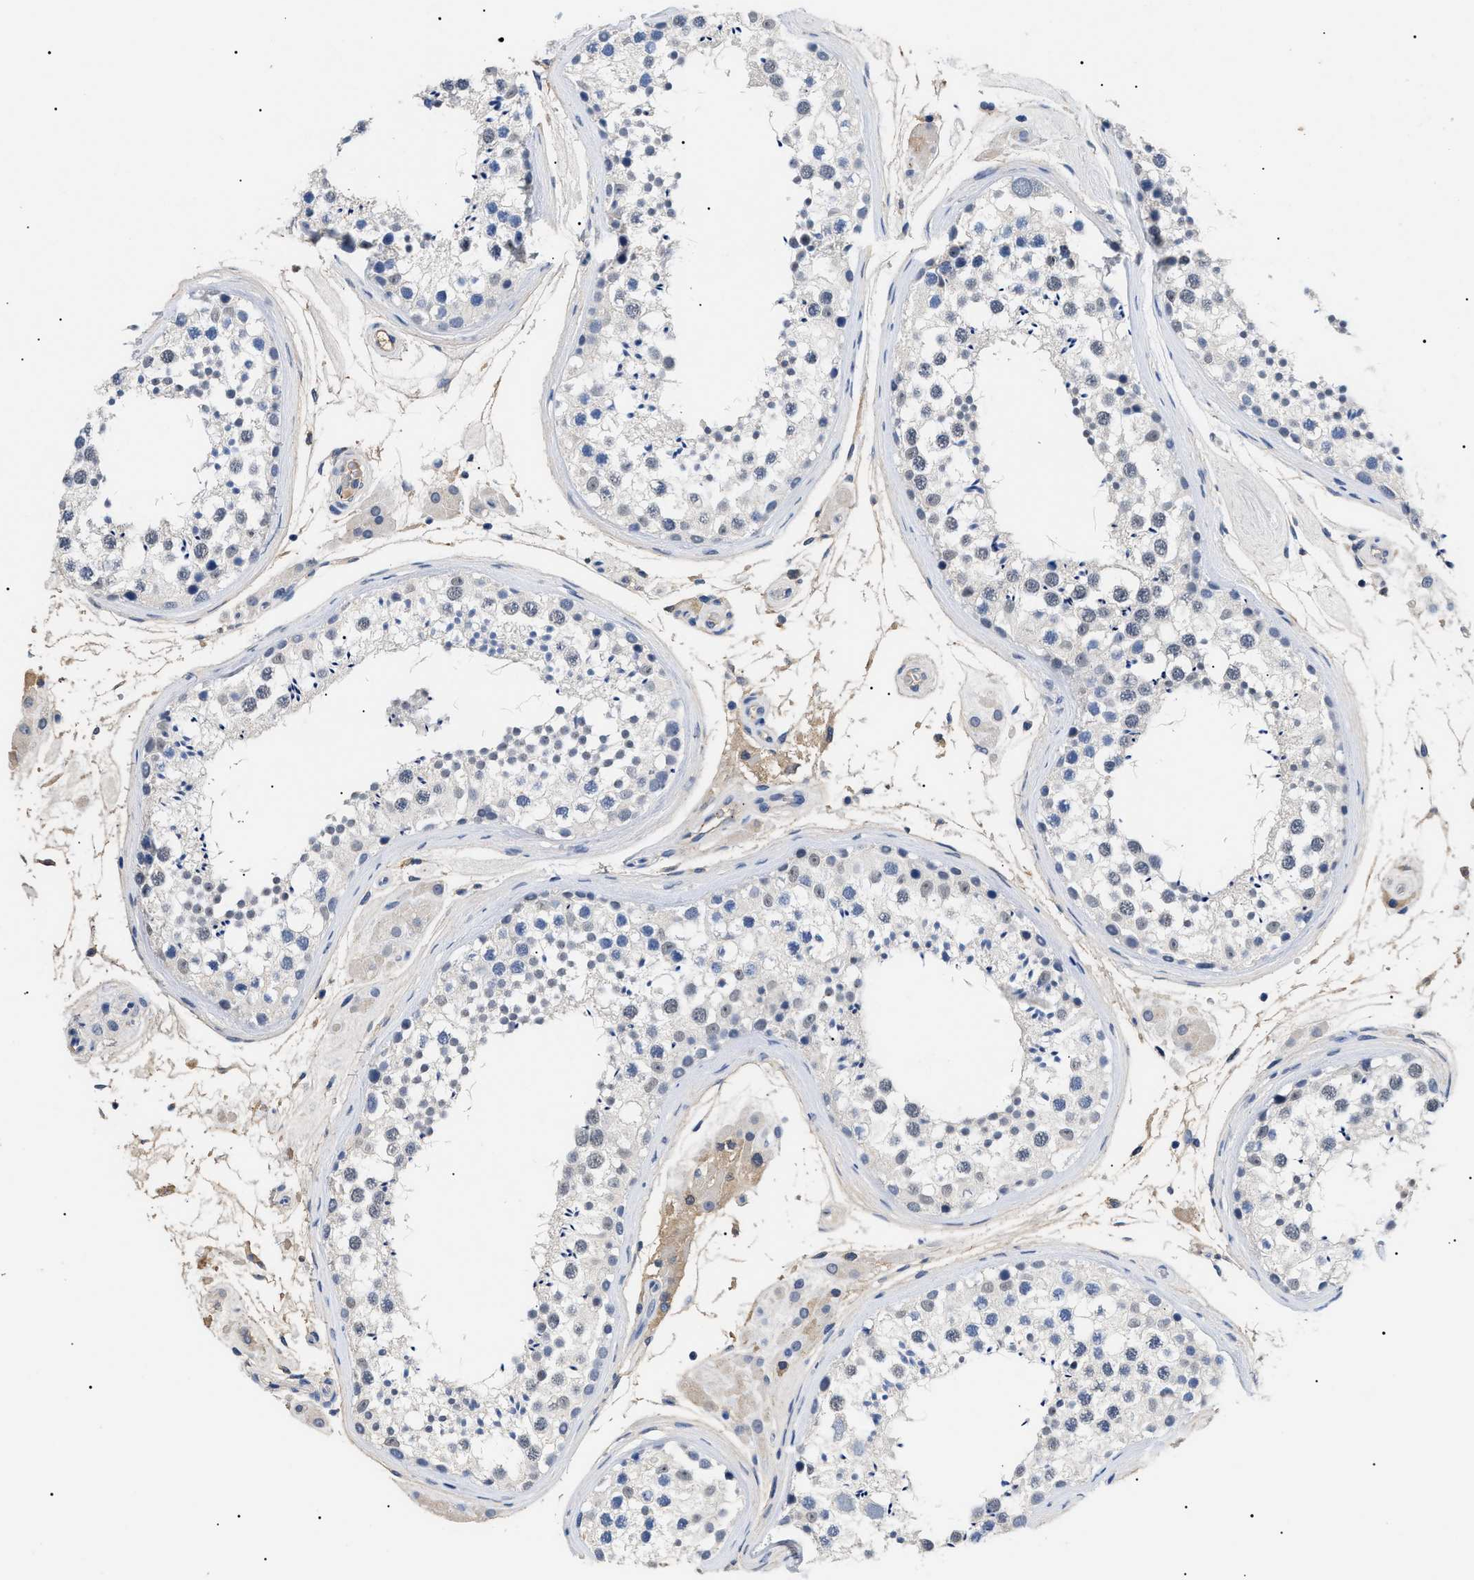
{"staining": {"intensity": "negative", "quantity": "none", "location": "none"}, "tissue": "testis", "cell_type": "Cells in seminiferous ducts", "image_type": "normal", "snomed": [{"axis": "morphology", "description": "Normal tissue, NOS"}, {"axis": "topography", "description": "Testis"}], "caption": "This is an immunohistochemistry micrograph of unremarkable testis. There is no positivity in cells in seminiferous ducts.", "gene": "PRRT2", "patient": {"sex": "male", "age": 46}}